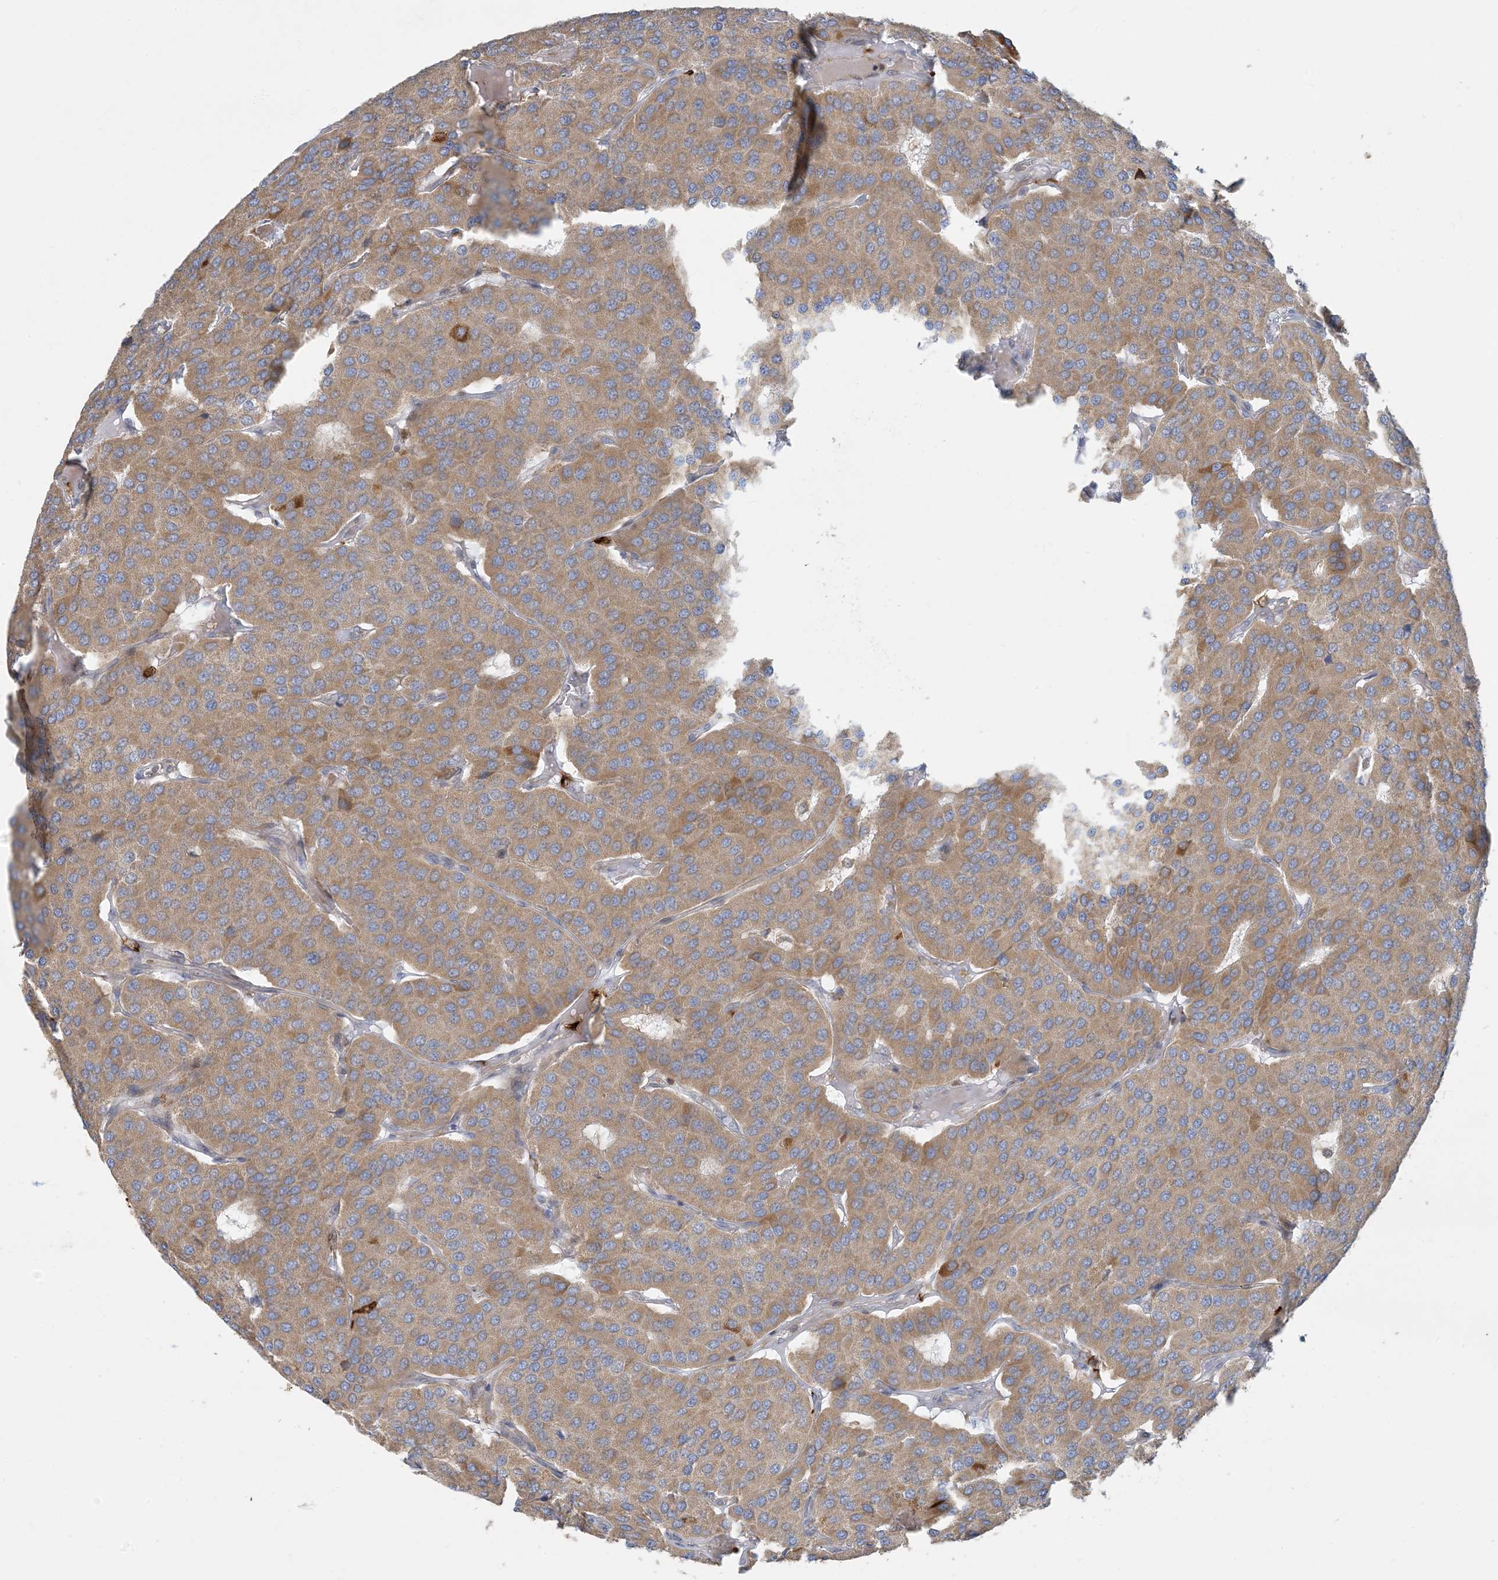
{"staining": {"intensity": "moderate", "quantity": ">75%", "location": "cytoplasmic/membranous"}, "tissue": "parathyroid gland", "cell_type": "Glandular cells", "image_type": "normal", "snomed": [{"axis": "morphology", "description": "Normal tissue, NOS"}, {"axis": "morphology", "description": "Adenoma, NOS"}, {"axis": "topography", "description": "Parathyroid gland"}], "caption": "Brown immunohistochemical staining in unremarkable human parathyroid gland shows moderate cytoplasmic/membranous staining in about >75% of glandular cells.", "gene": "LTN1", "patient": {"sex": "female", "age": 86}}